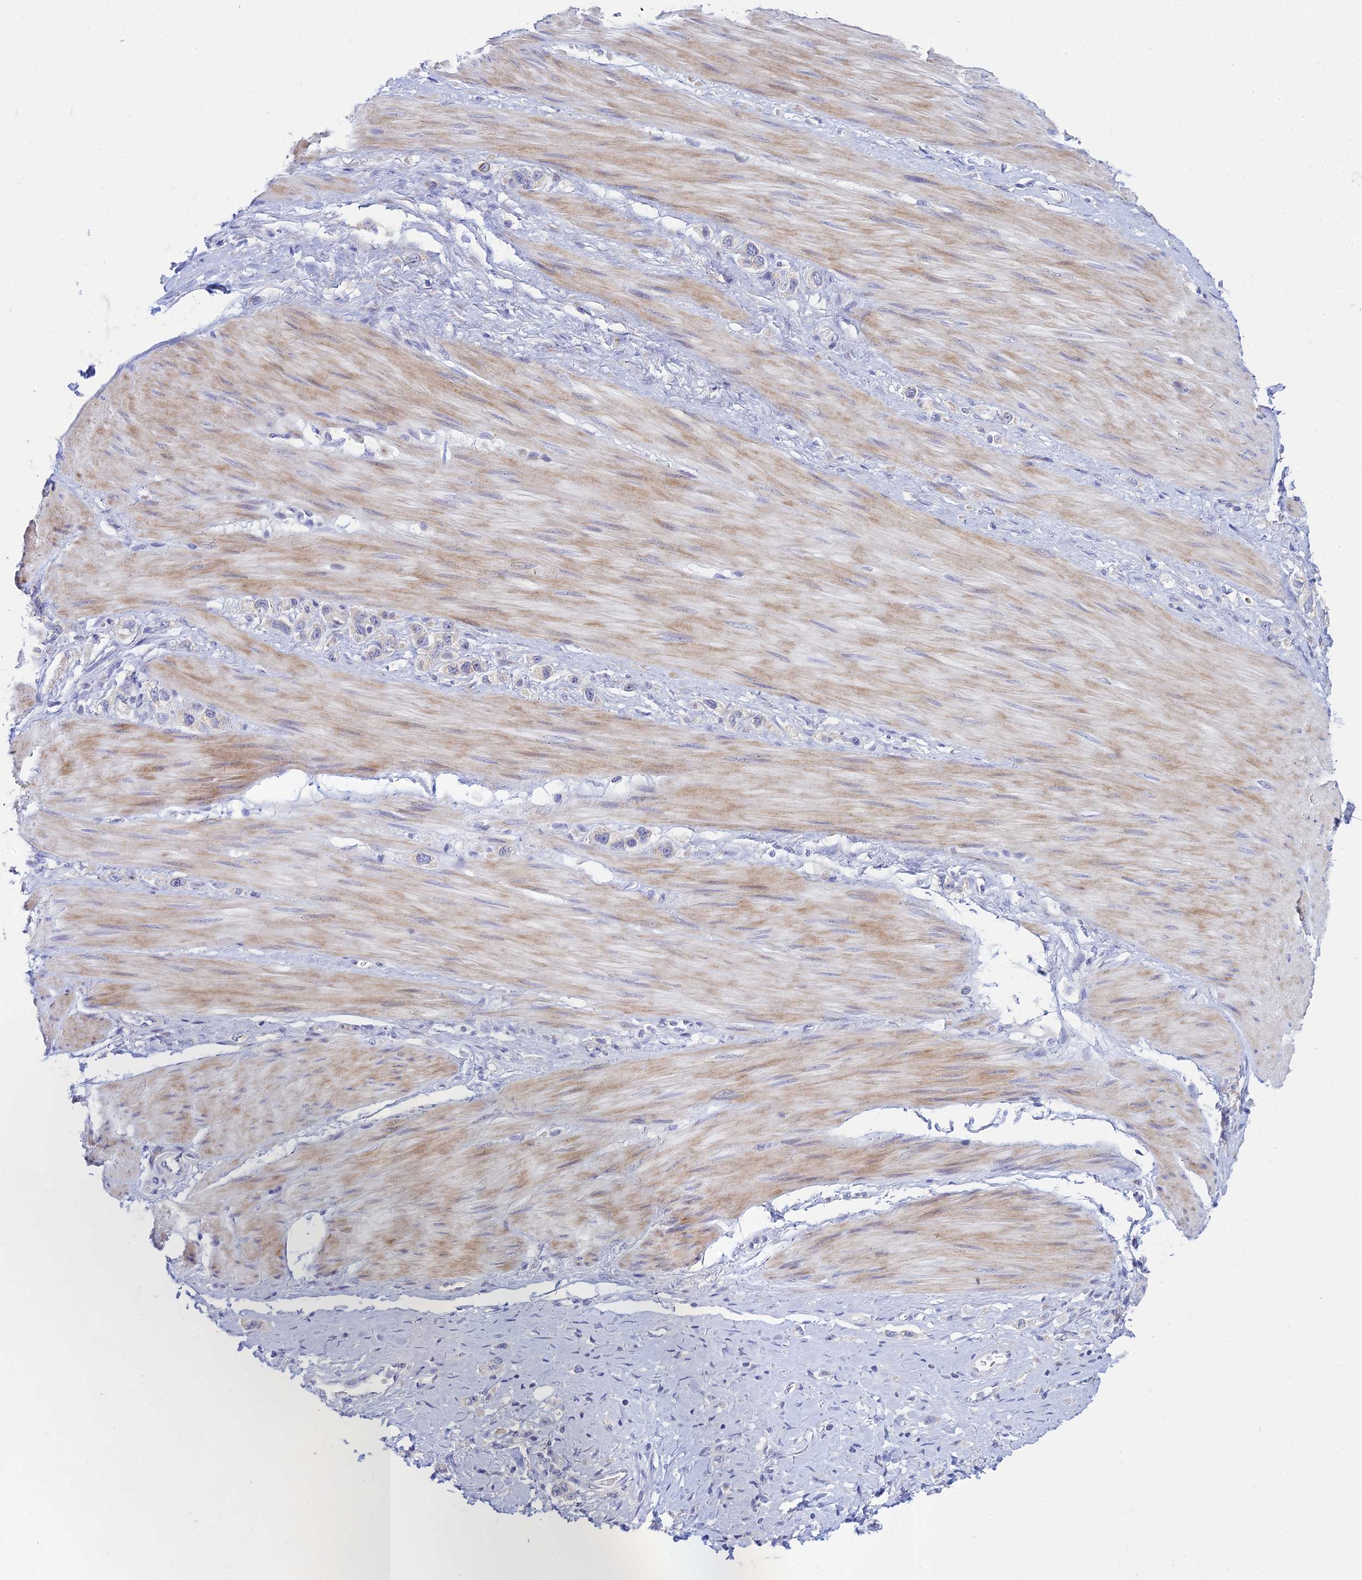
{"staining": {"intensity": "negative", "quantity": "none", "location": "none"}, "tissue": "stomach cancer", "cell_type": "Tumor cells", "image_type": "cancer", "snomed": [{"axis": "morphology", "description": "Adenocarcinoma, NOS"}, {"axis": "topography", "description": "Stomach"}], "caption": "Tumor cells show no significant protein expression in stomach cancer.", "gene": "PRR13", "patient": {"sex": "female", "age": 65}}